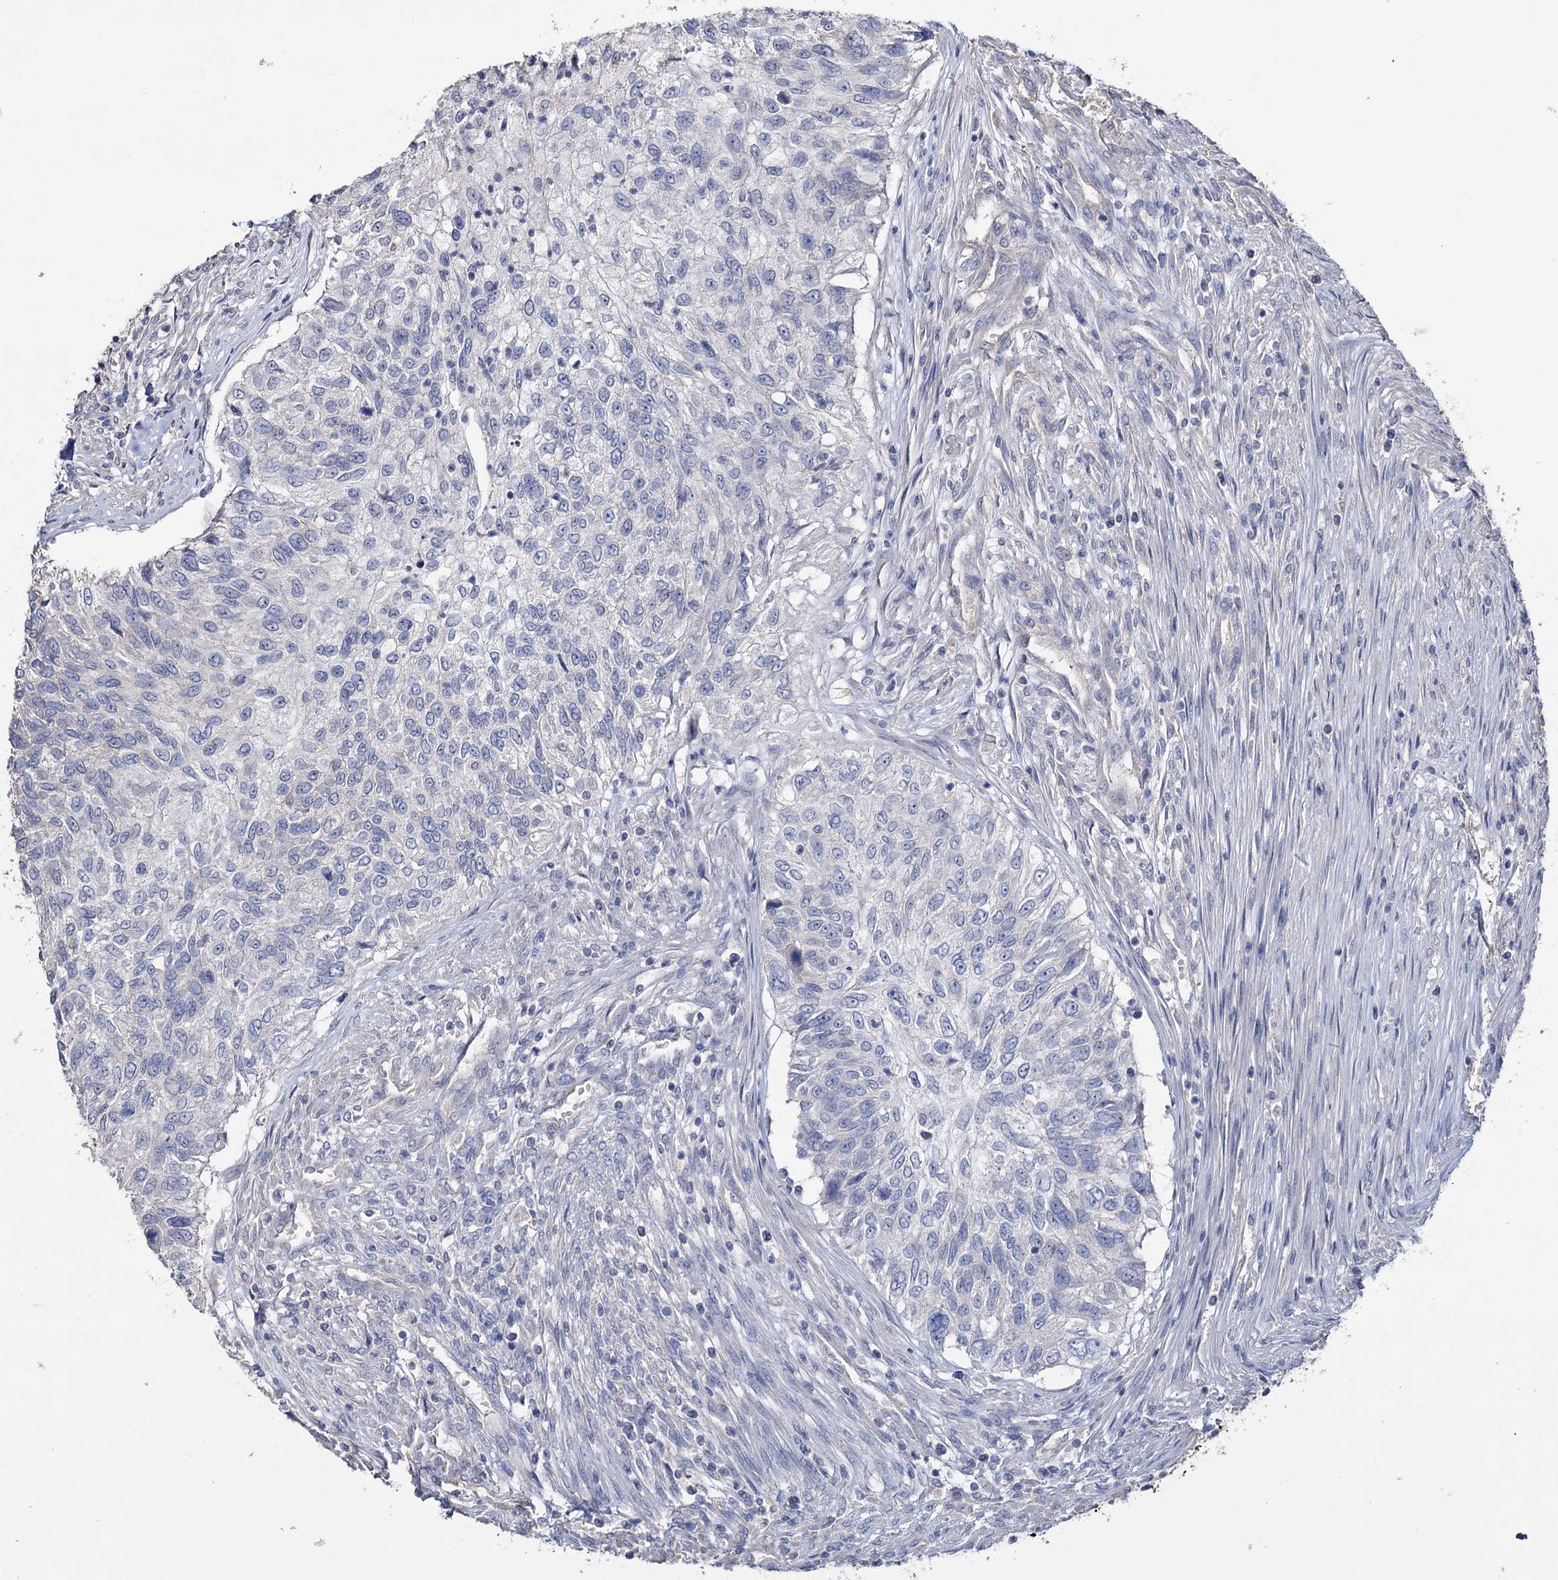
{"staining": {"intensity": "negative", "quantity": "none", "location": "none"}, "tissue": "urothelial cancer", "cell_type": "Tumor cells", "image_type": "cancer", "snomed": [{"axis": "morphology", "description": "Urothelial carcinoma, High grade"}, {"axis": "topography", "description": "Urinary bladder"}], "caption": "Tumor cells are negative for protein expression in human urothelial carcinoma (high-grade).", "gene": "EPB41L5", "patient": {"sex": "female", "age": 60}}